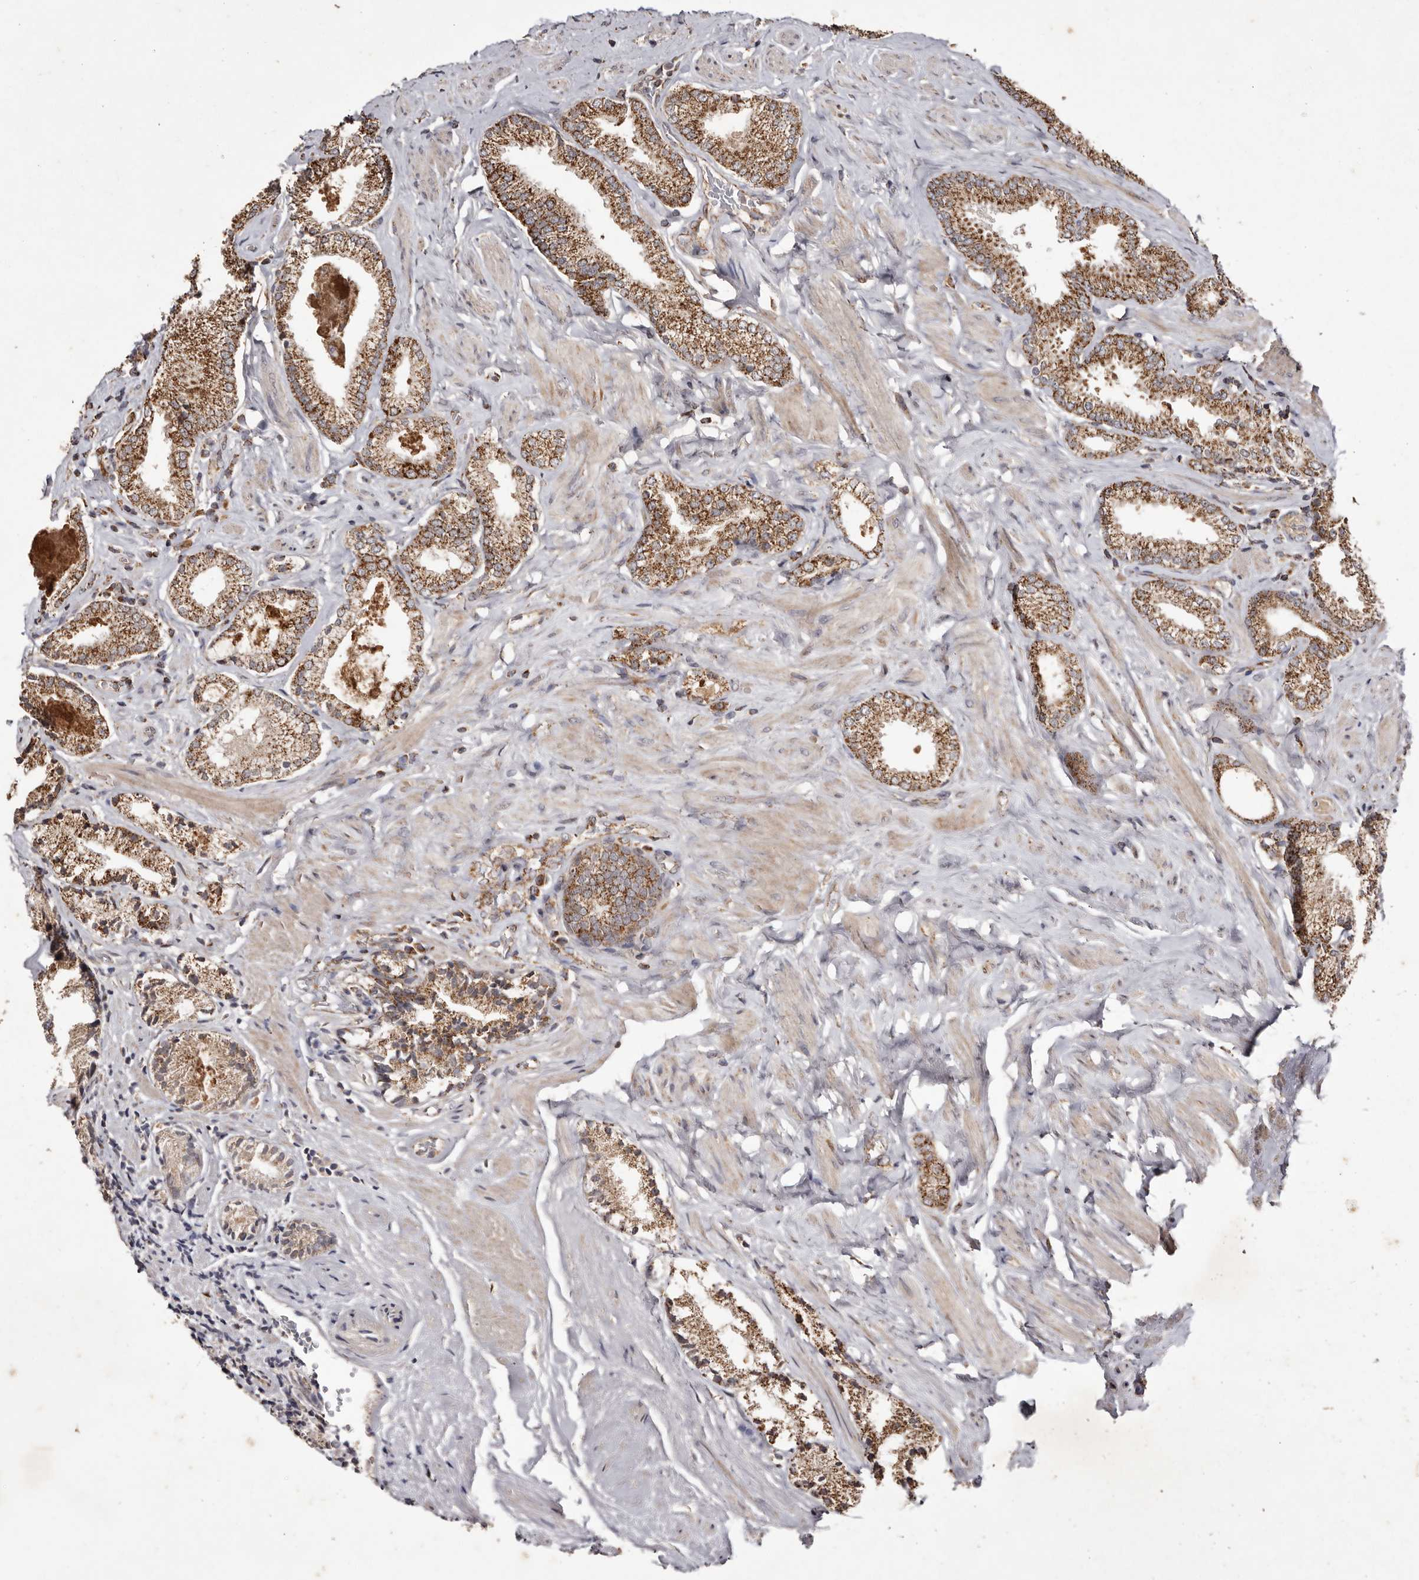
{"staining": {"intensity": "strong", "quantity": ">75%", "location": "cytoplasmic/membranous"}, "tissue": "prostate cancer", "cell_type": "Tumor cells", "image_type": "cancer", "snomed": [{"axis": "morphology", "description": "Adenocarcinoma, Low grade"}, {"axis": "topography", "description": "Prostate"}], "caption": "Tumor cells show high levels of strong cytoplasmic/membranous staining in approximately >75% of cells in human prostate adenocarcinoma (low-grade).", "gene": "CPLANE2", "patient": {"sex": "male", "age": 71}}